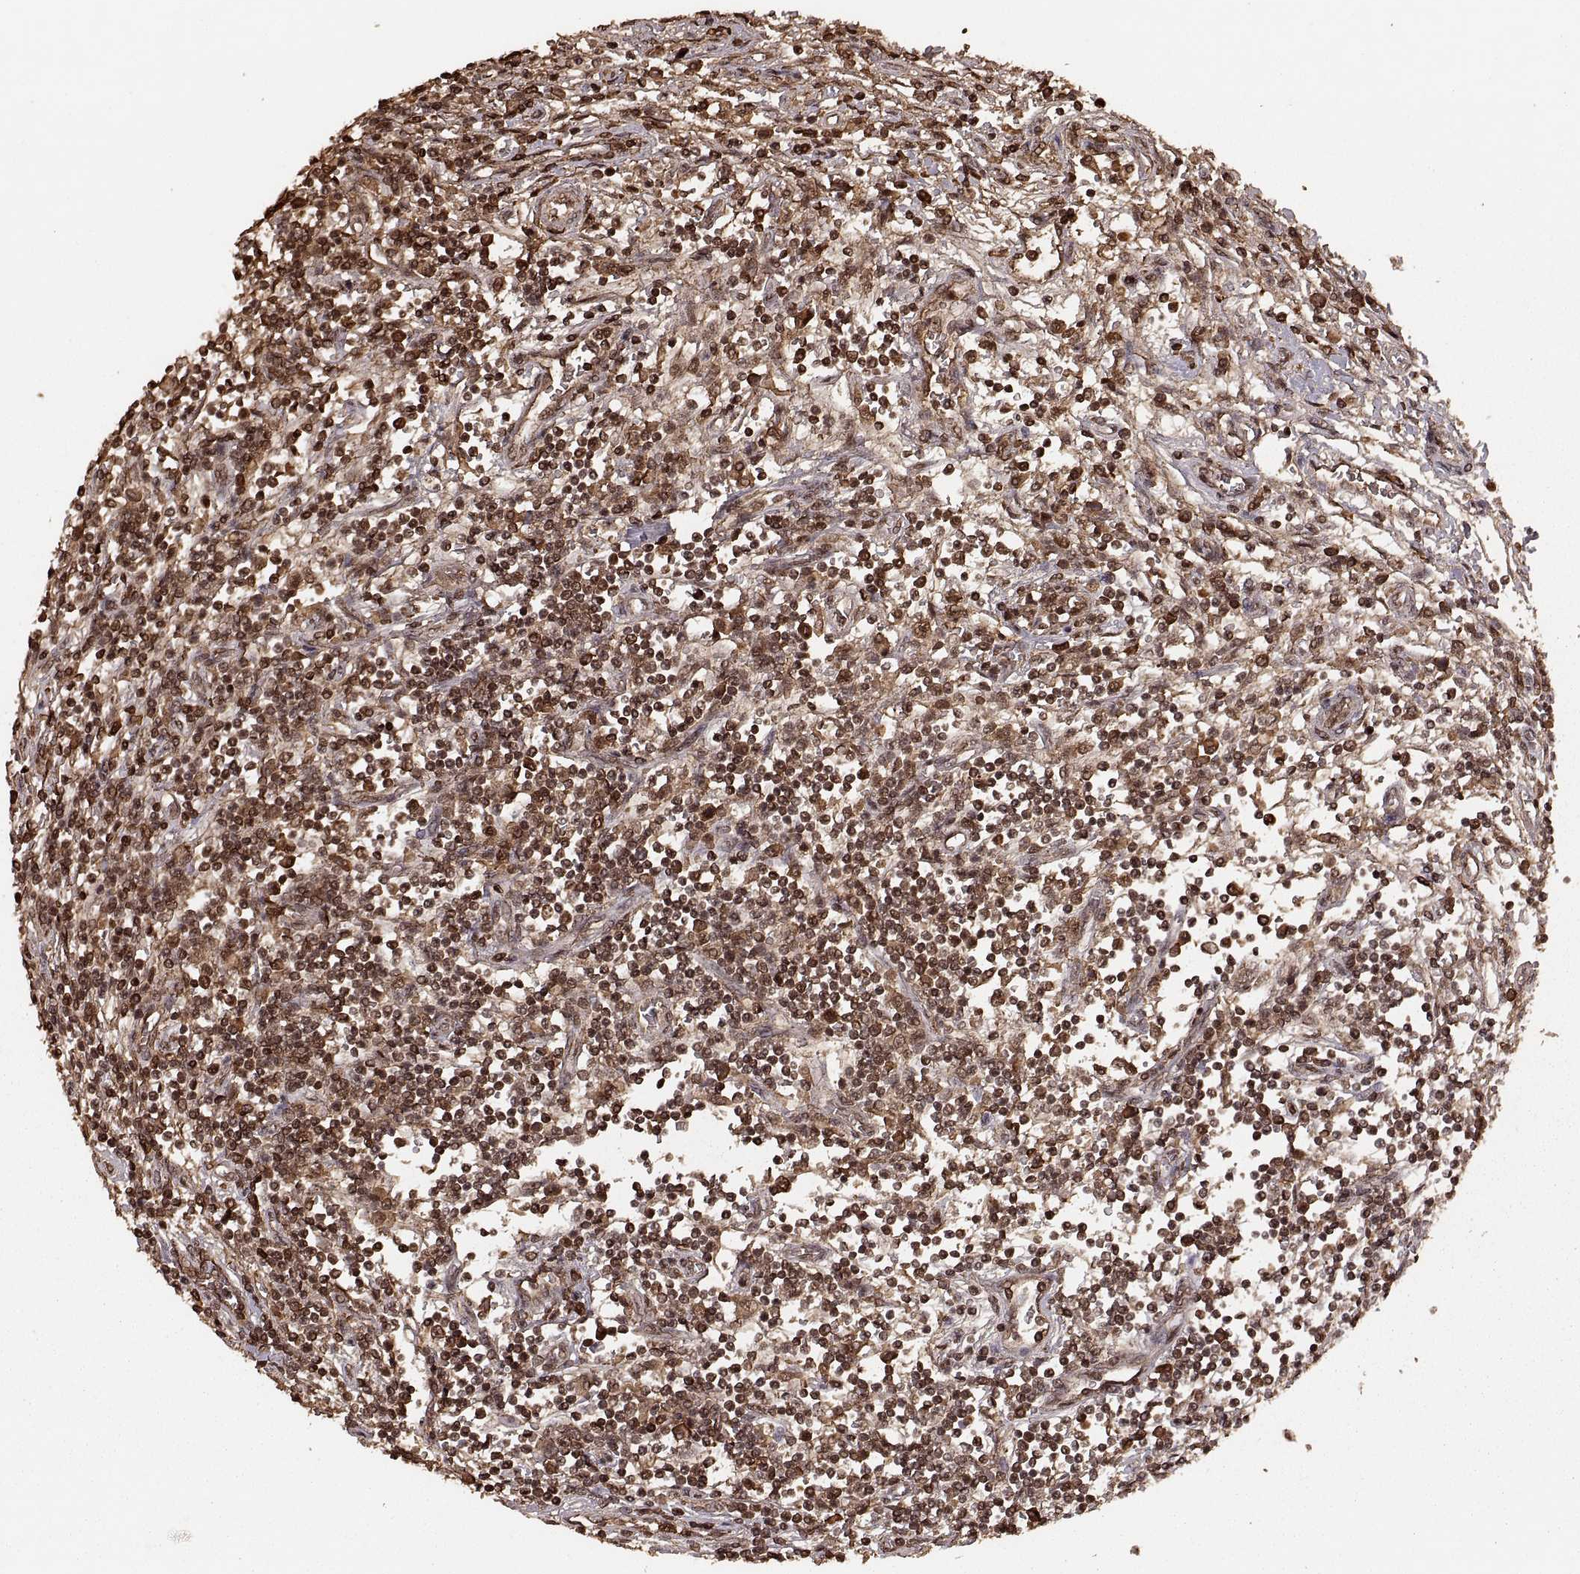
{"staining": {"intensity": "strong", "quantity": ">75%", "location": "cytoplasmic/membranous,nuclear"}, "tissue": "testis cancer", "cell_type": "Tumor cells", "image_type": "cancer", "snomed": [{"axis": "morphology", "description": "Seminoma, NOS"}, {"axis": "topography", "description": "Testis"}], "caption": "Immunohistochemistry of testis cancer (seminoma) demonstrates high levels of strong cytoplasmic/membranous and nuclear staining in about >75% of tumor cells. Nuclei are stained in blue.", "gene": "RFT1", "patient": {"sex": "male", "age": 34}}